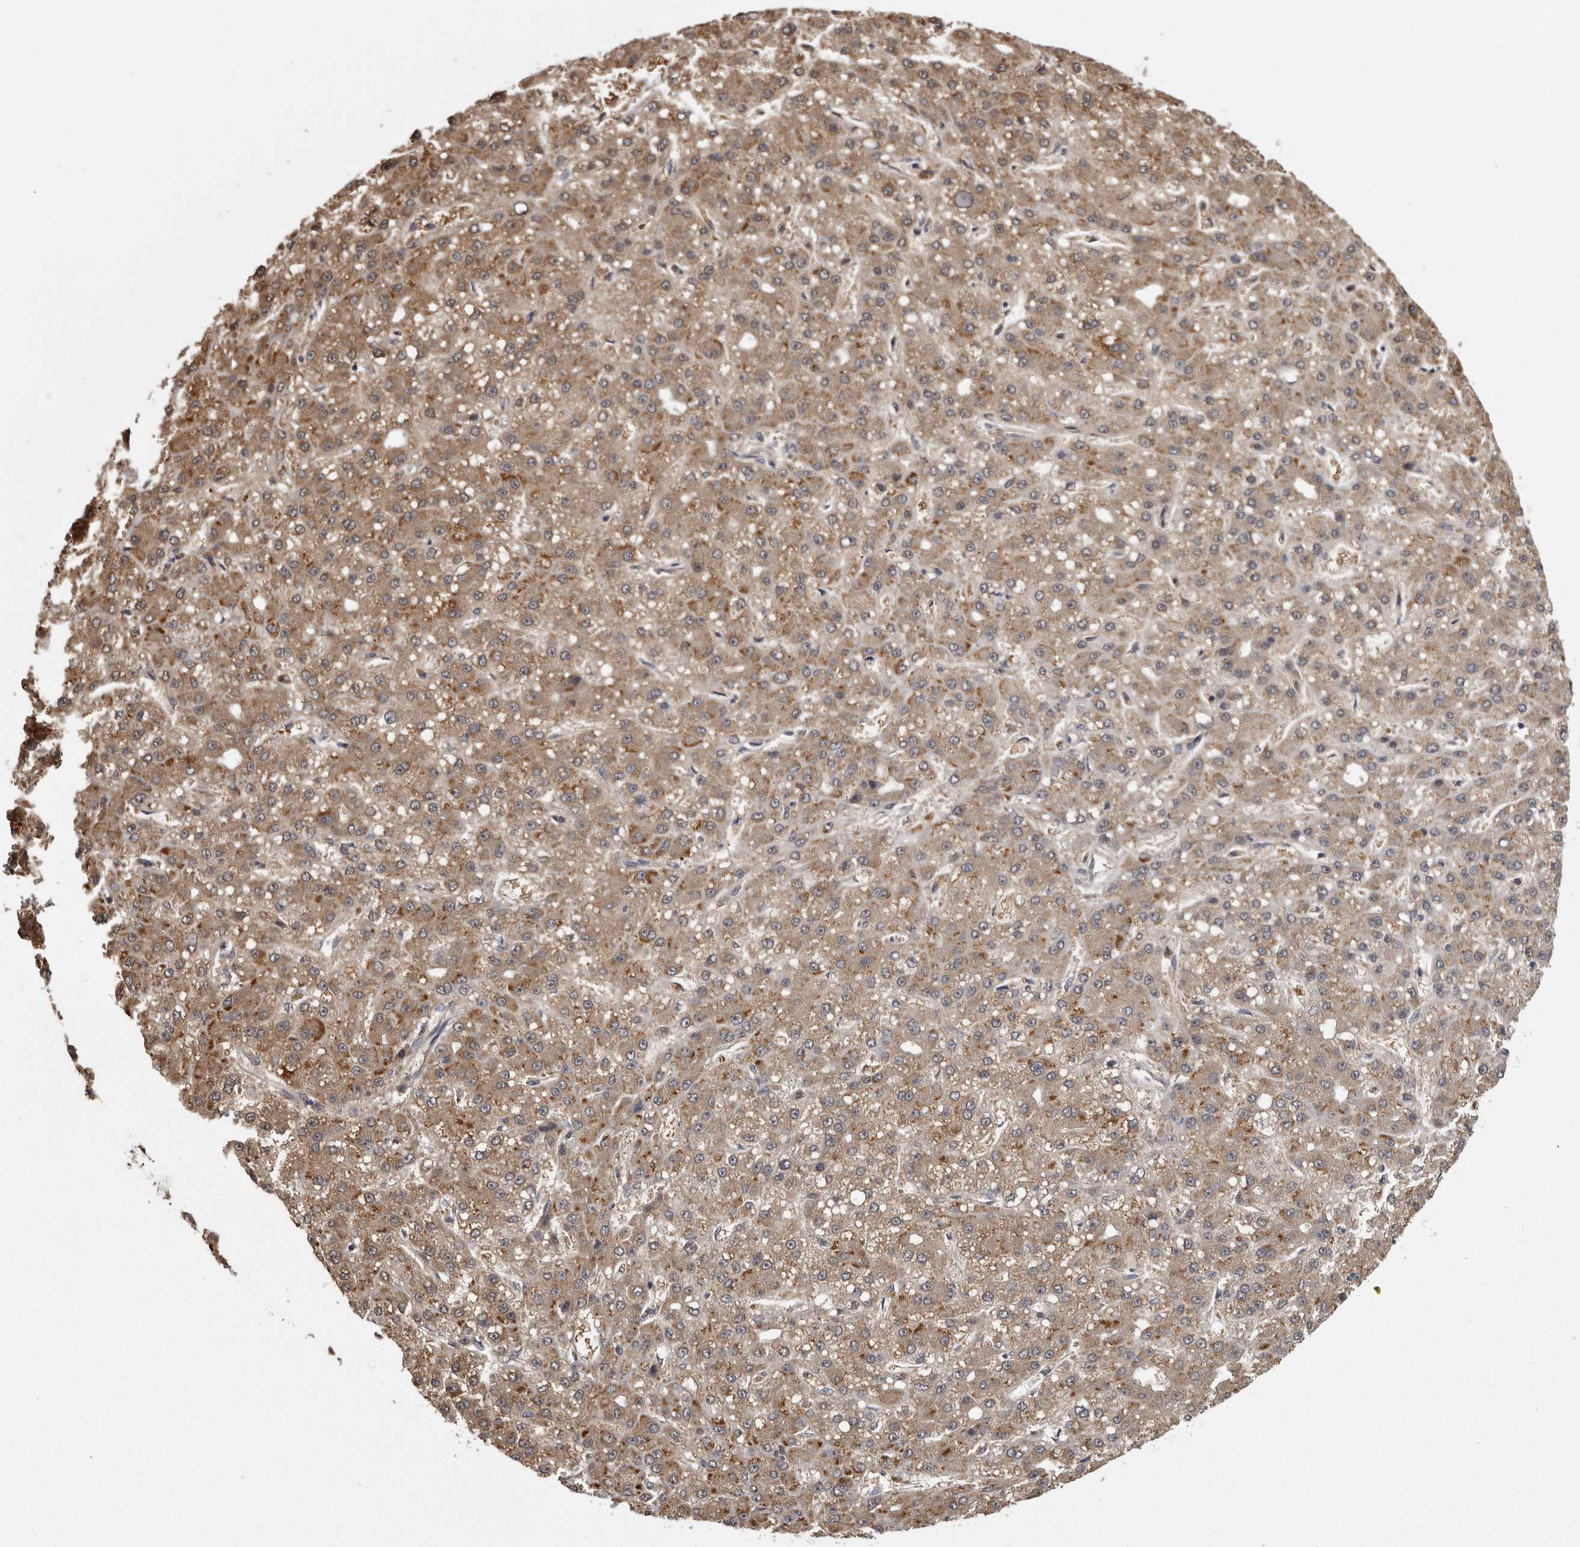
{"staining": {"intensity": "moderate", "quantity": ">75%", "location": "cytoplasmic/membranous"}, "tissue": "liver cancer", "cell_type": "Tumor cells", "image_type": "cancer", "snomed": [{"axis": "morphology", "description": "Carcinoma, Hepatocellular, NOS"}, {"axis": "topography", "description": "Liver"}], "caption": "Approximately >75% of tumor cells in liver hepatocellular carcinoma exhibit moderate cytoplasmic/membranous protein expression as visualized by brown immunohistochemical staining.", "gene": "APRT", "patient": {"sex": "male", "age": 67}}